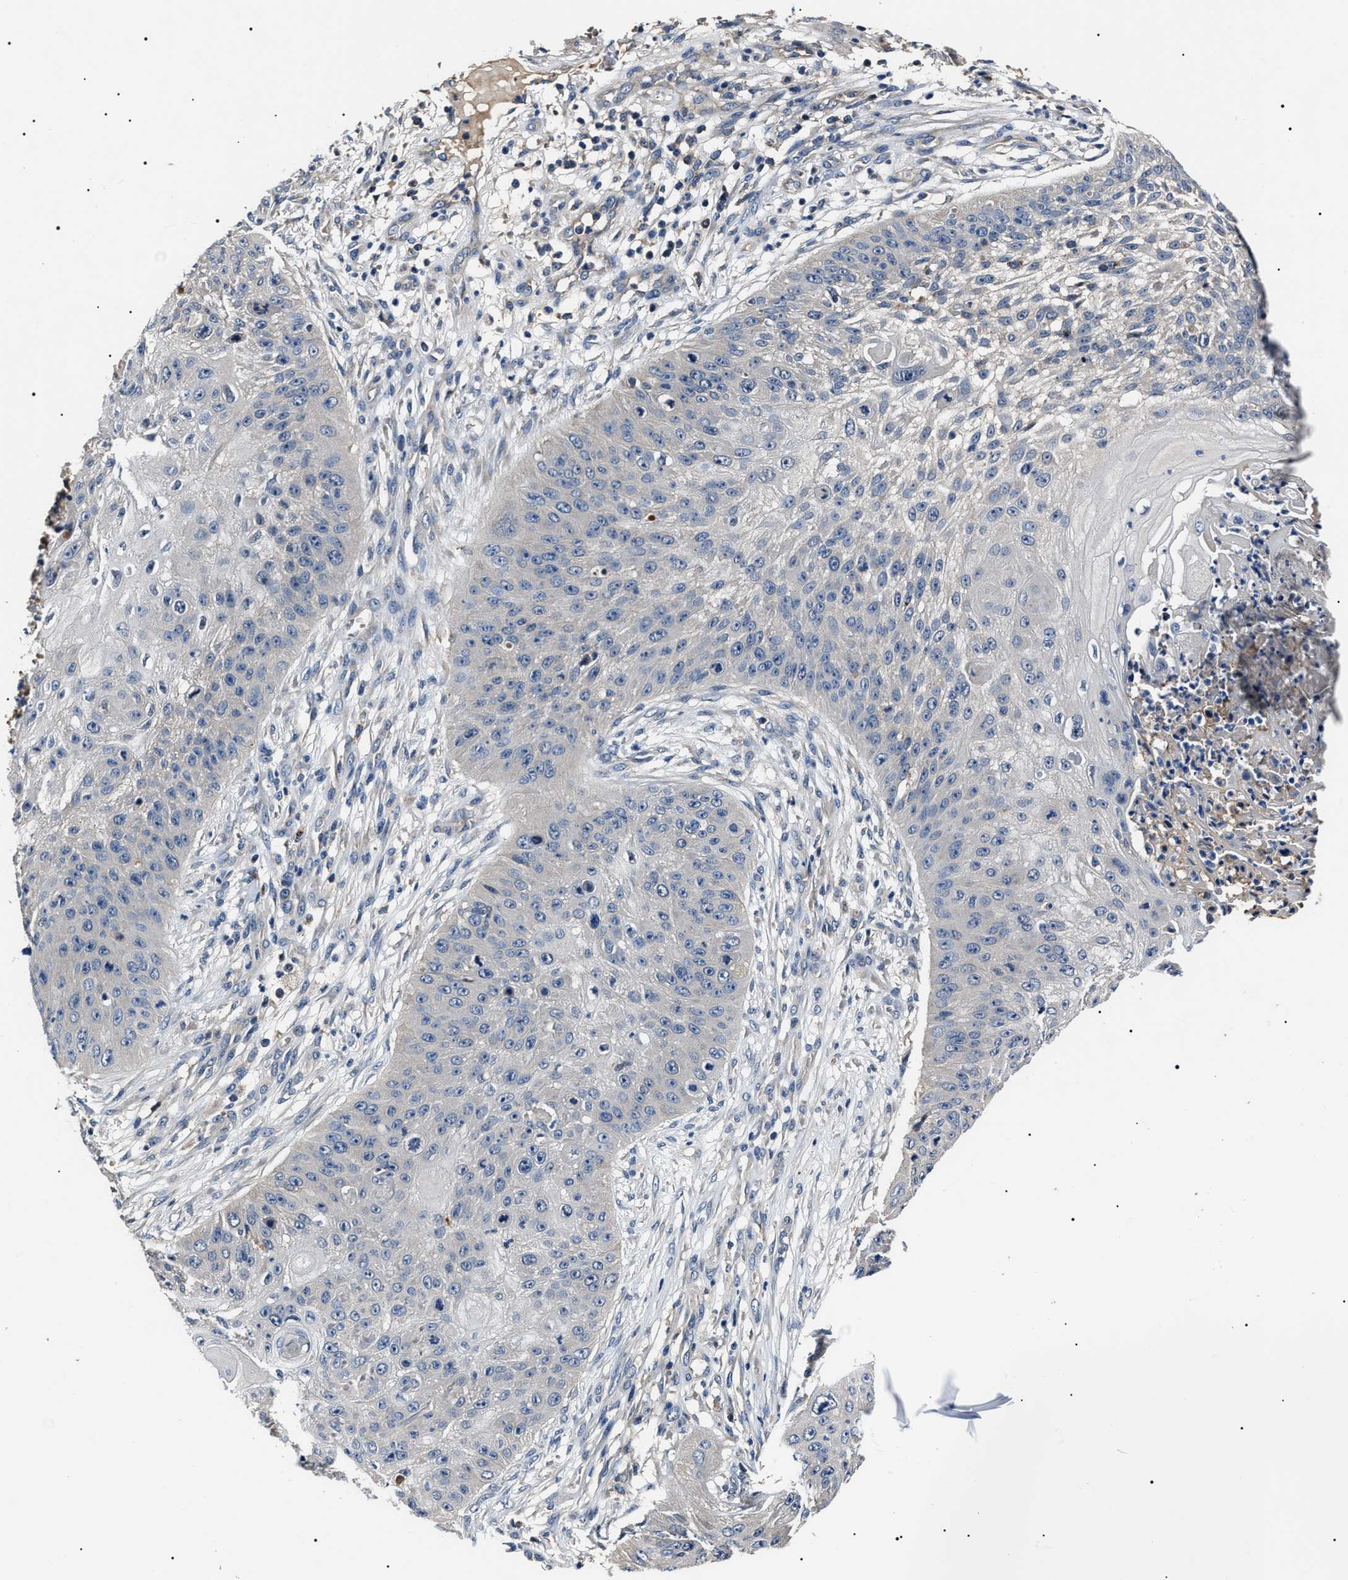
{"staining": {"intensity": "negative", "quantity": "none", "location": "none"}, "tissue": "skin cancer", "cell_type": "Tumor cells", "image_type": "cancer", "snomed": [{"axis": "morphology", "description": "Squamous cell carcinoma, NOS"}, {"axis": "topography", "description": "Skin"}], "caption": "A histopathology image of skin squamous cell carcinoma stained for a protein shows no brown staining in tumor cells.", "gene": "IFT81", "patient": {"sex": "female", "age": 80}}